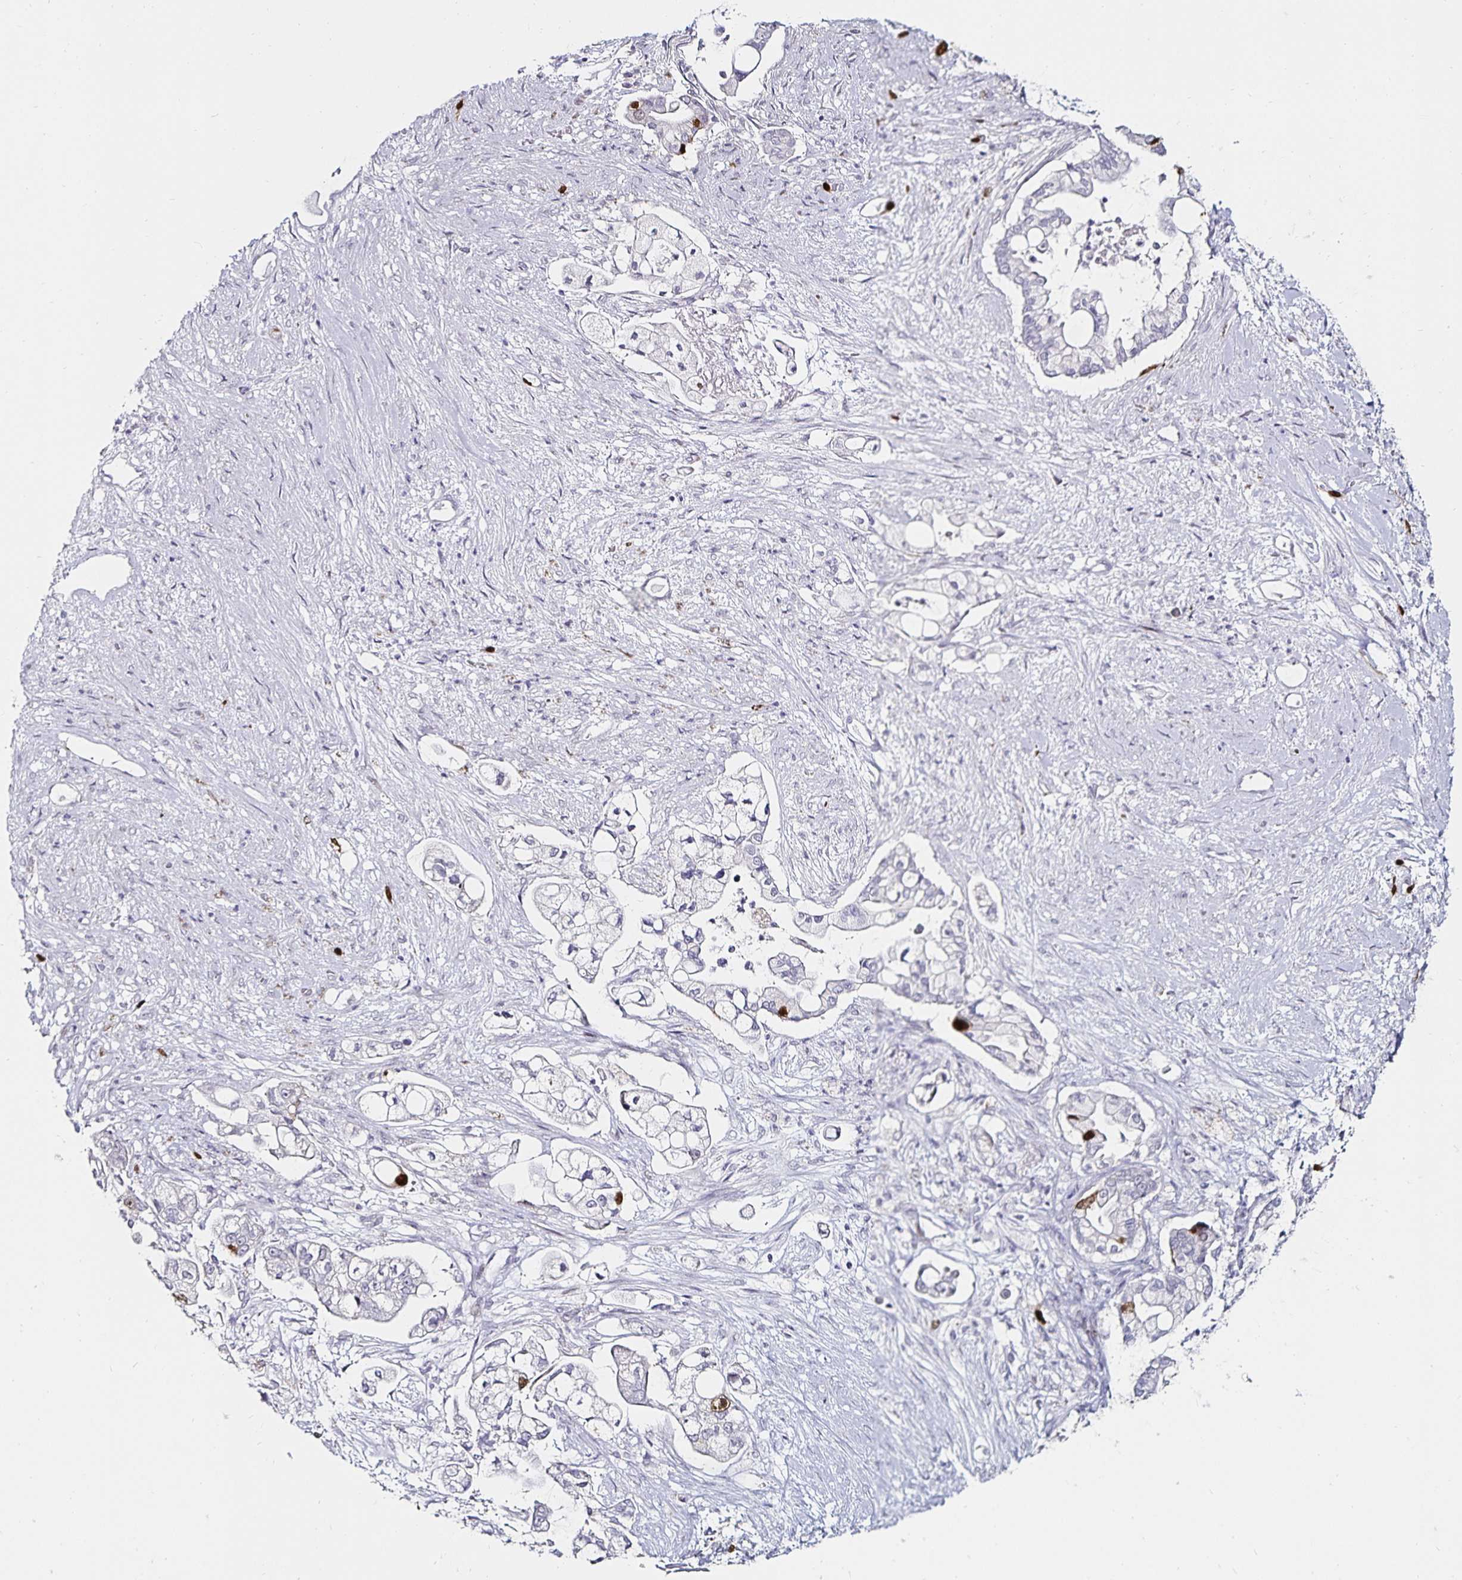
{"staining": {"intensity": "strong", "quantity": "<25%", "location": "nuclear"}, "tissue": "pancreatic cancer", "cell_type": "Tumor cells", "image_type": "cancer", "snomed": [{"axis": "morphology", "description": "Adenocarcinoma, NOS"}, {"axis": "topography", "description": "Pancreas"}], "caption": "Protein staining by immunohistochemistry reveals strong nuclear staining in about <25% of tumor cells in pancreatic cancer (adenocarcinoma). (Stains: DAB in brown, nuclei in blue, Microscopy: brightfield microscopy at high magnification).", "gene": "ANLN", "patient": {"sex": "female", "age": 69}}